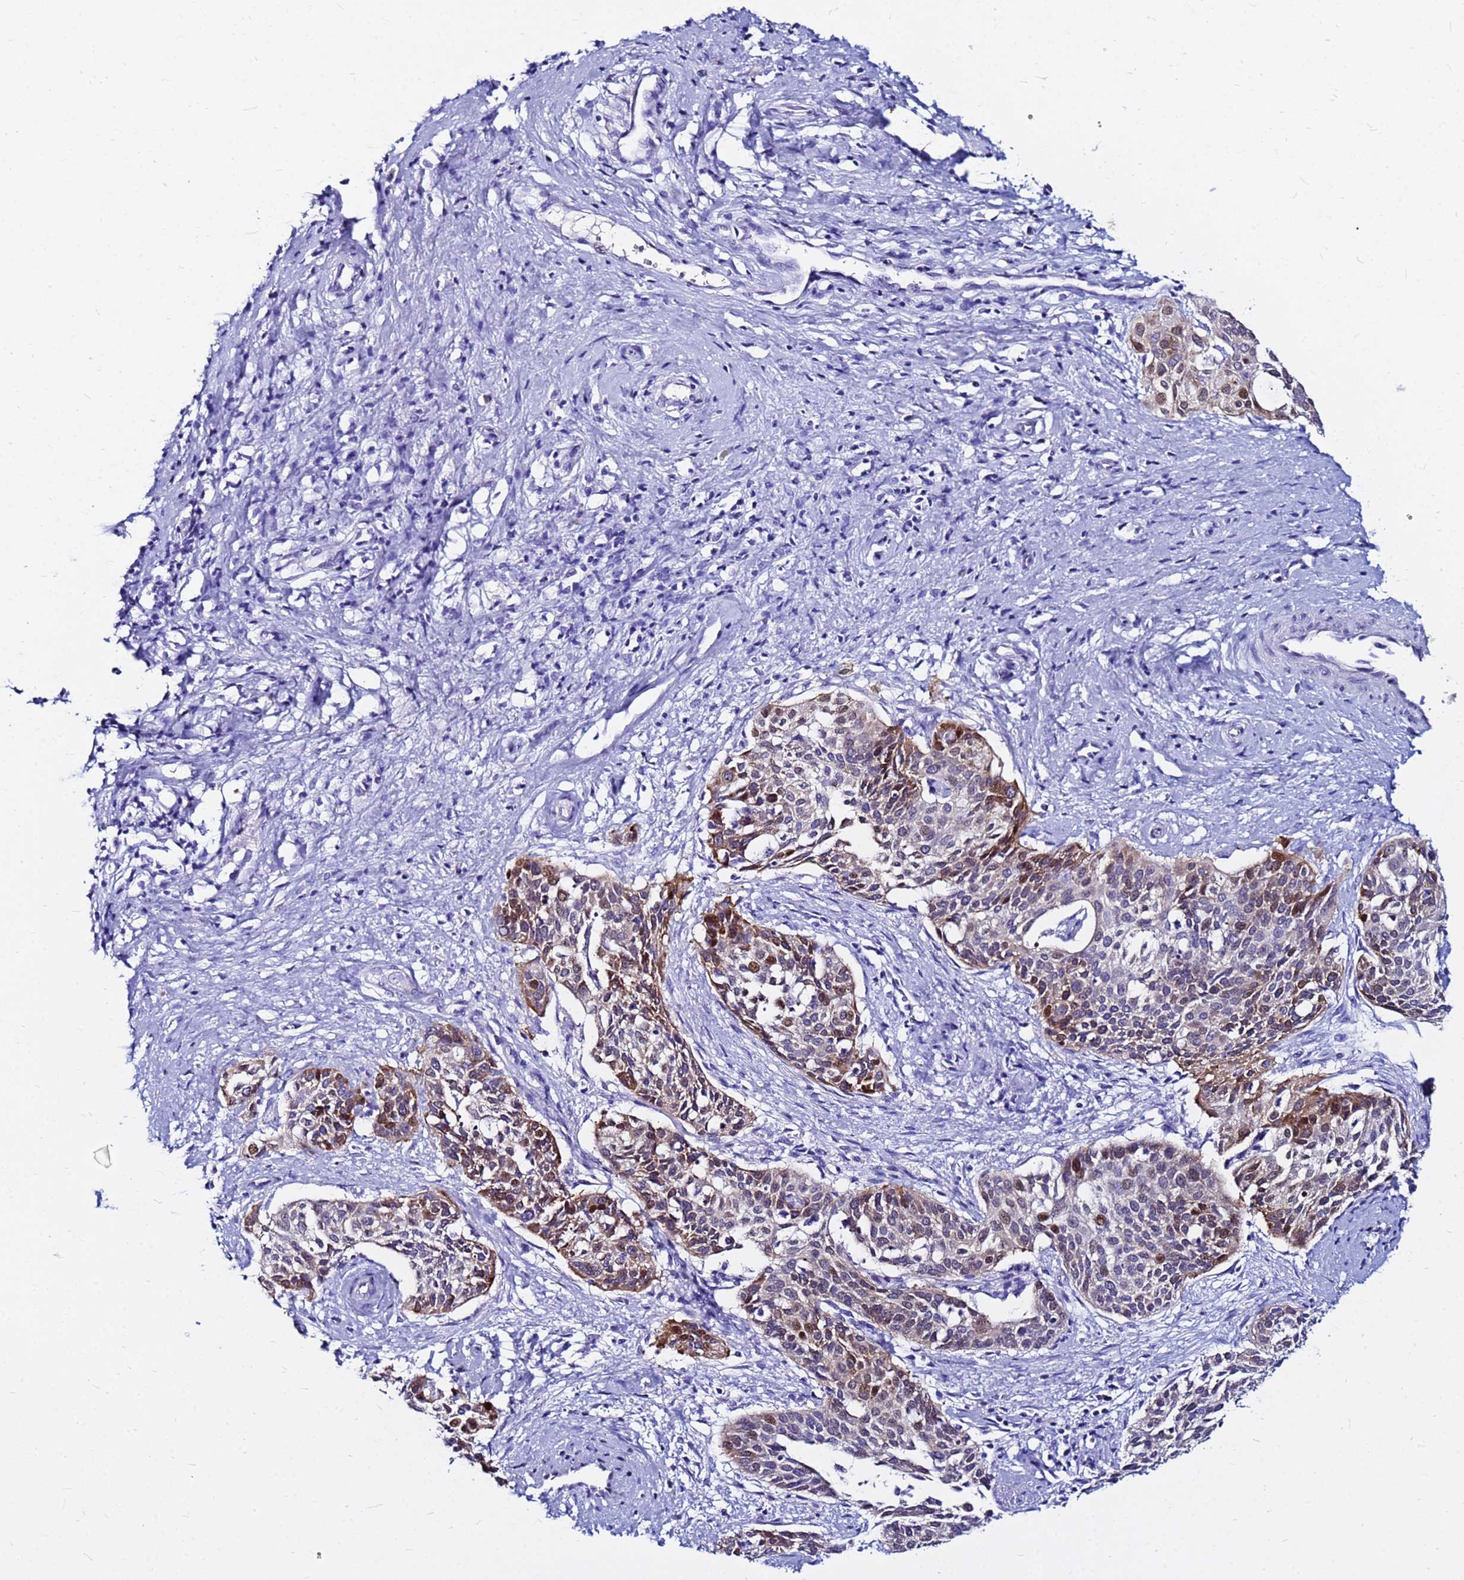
{"staining": {"intensity": "moderate", "quantity": "<25%", "location": "cytoplasmic/membranous"}, "tissue": "cervical cancer", "cell_type": "Tumor cells", "image_type": "cancer", "snomed": [{"axis": "morphology", "description": "Squamous cell carcinoma, NOS"}, {"axis": "topography", "description": "Cervix"}], "caption": "Immunohistochemical staining of cervical cancer (squamous cell carcinoma) shows low levels of moderate cytoplasmic/membranous protein staining in approximately <25% of tumor cells. (Stains: DAB in brown, nuclei in blue, Microscopy: brightfield microscopy at high magnification).", "gene": "PPP1R14C", "patient": {"sex": "female", "age": 44}}